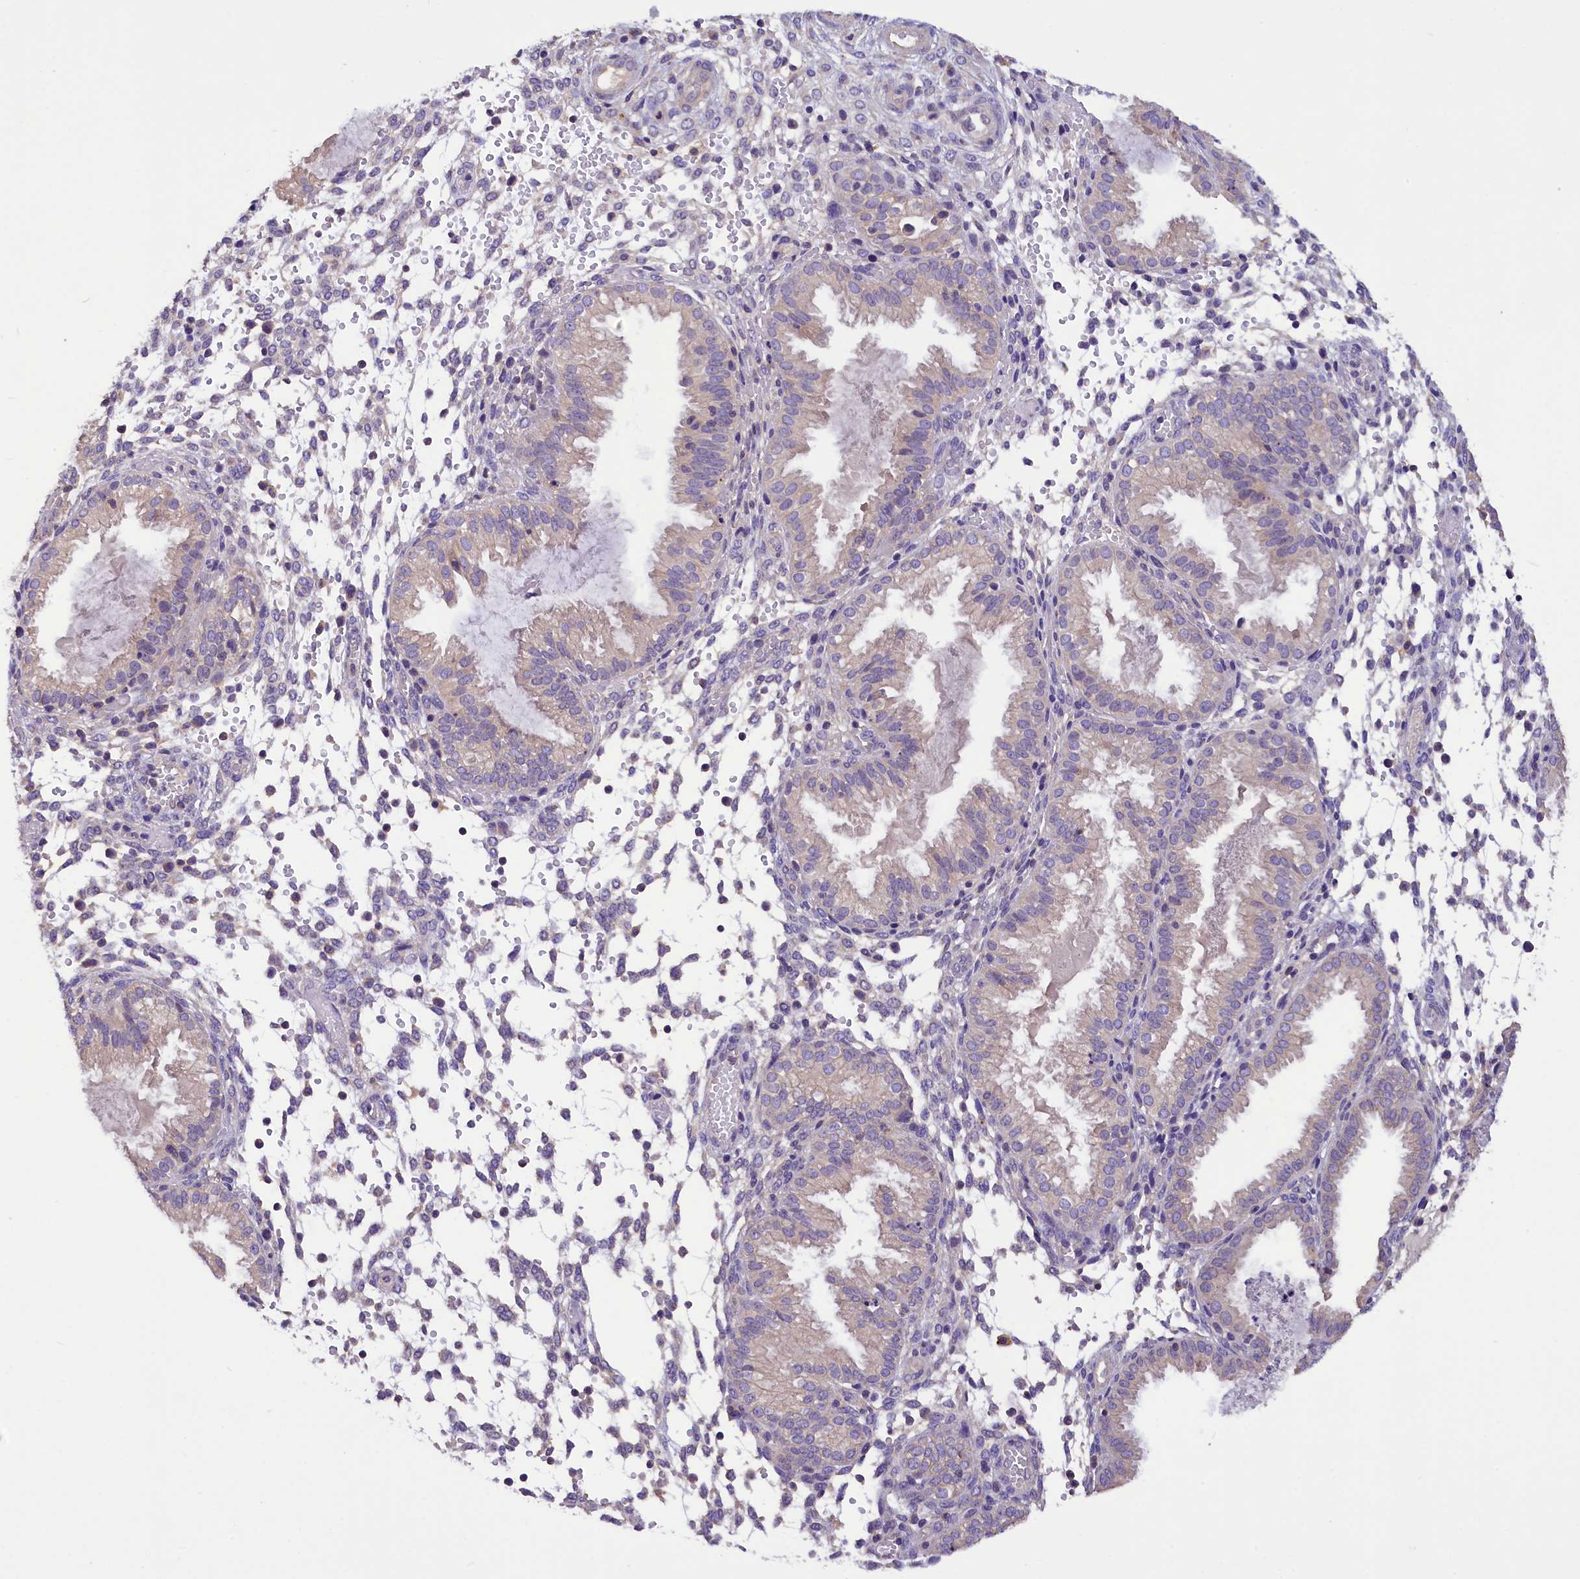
{"staining": {"intensity": "negative", "quantity": "none", "location": "none"}, "tissue": "endometrium", "cell_type": "Cells in endometrial stroma", "image_type": "normal", "snomed": [{"axis": "morphology", "description": "Normal tissue, NOS"}, {"axis": "topography", "description": "Endometrium"}], "caption": "Immunohistochemical staining of normal human endometrium shows no significant staining in cells in endometrial stroma.", "gene": "AP3B2", "patient": {"sex": "female", "age": 33}}